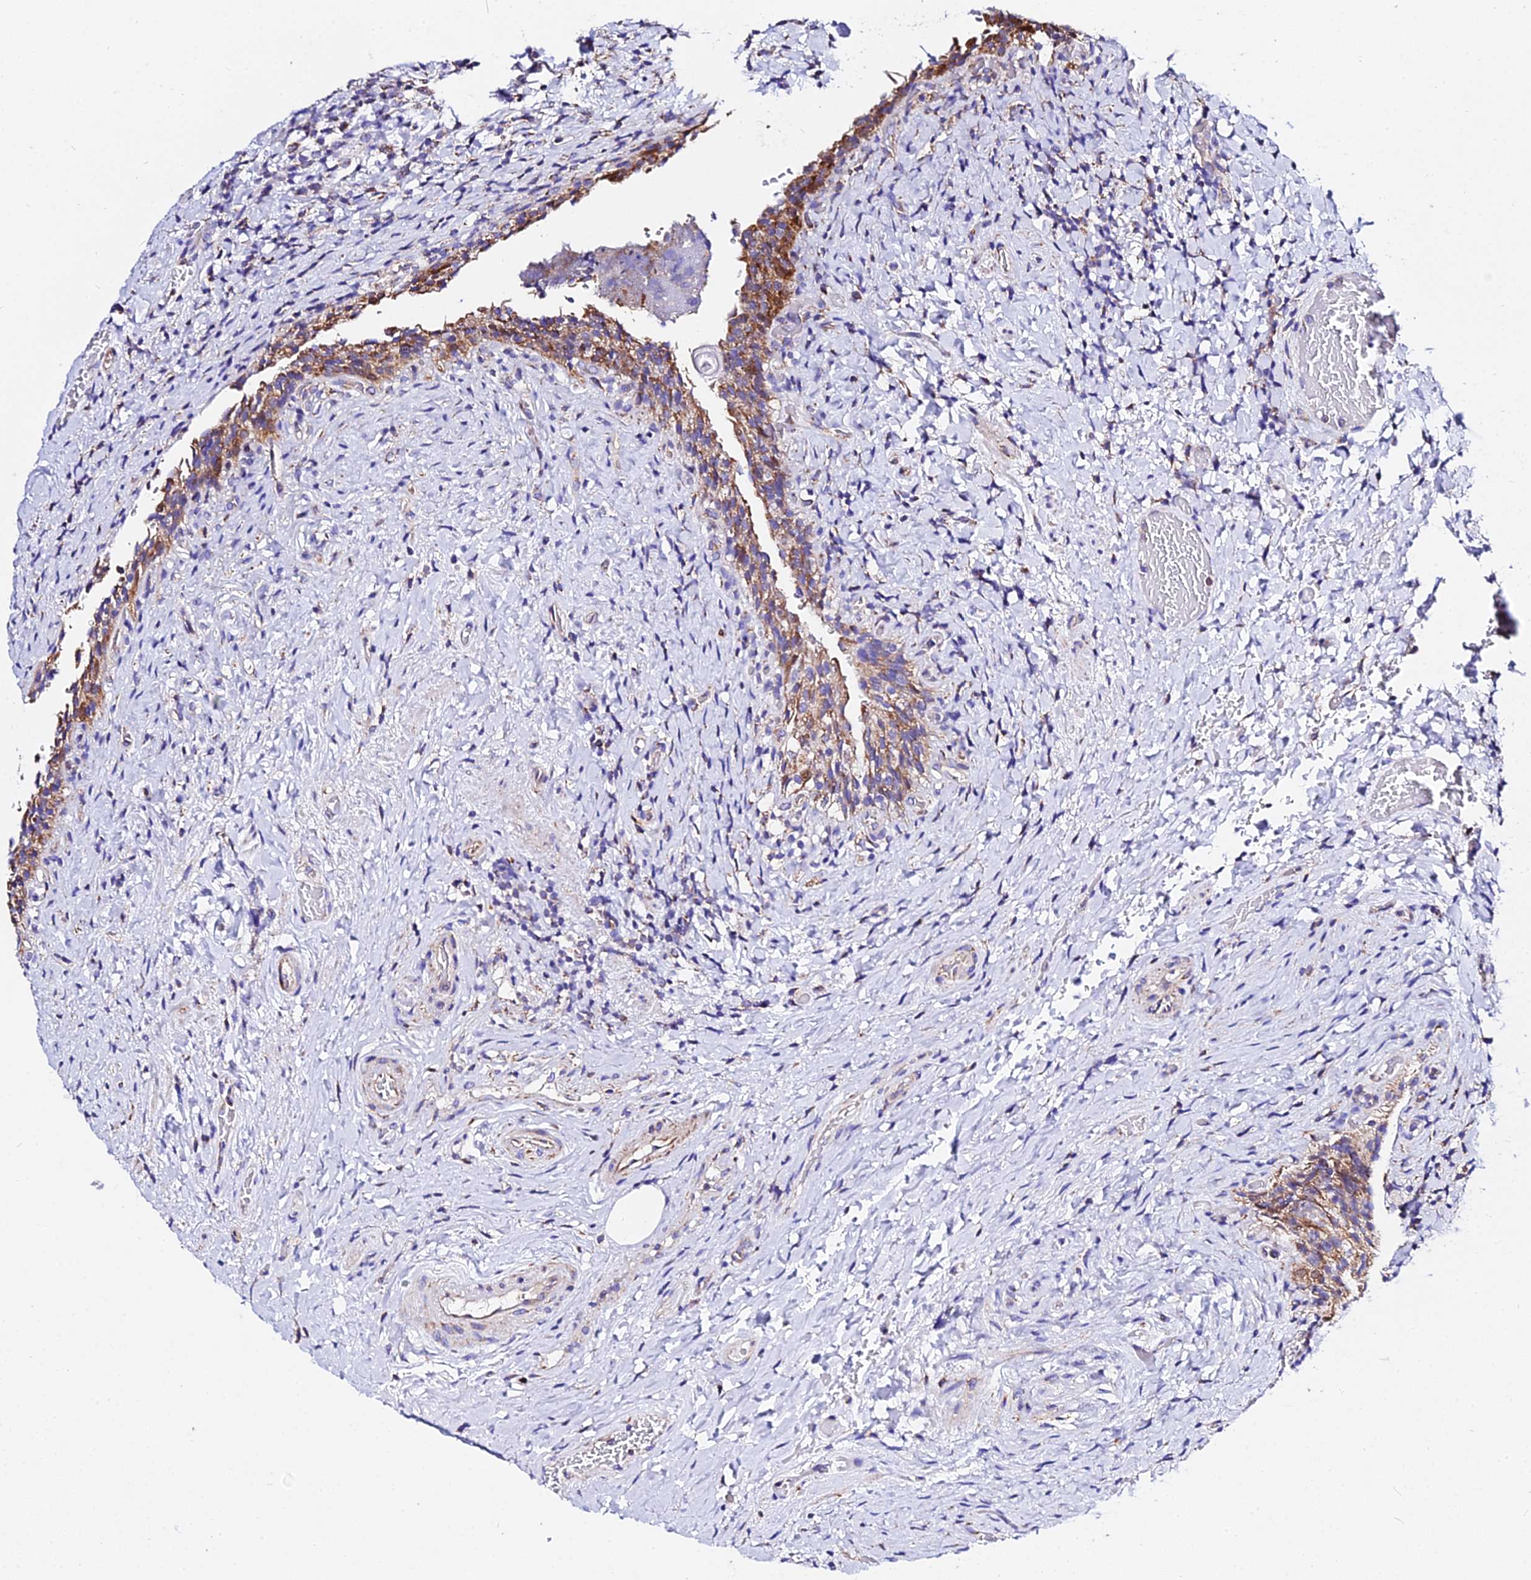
{"staining": {"intensity": "moderate", "quantity": ">75%", "location": "cytoplasmic/membranous"}, "tissue": "urinary bladder", "cell_type": "Urothelial cells", "image_type": "normal", "snomed": [{"axis": "morphology", "description": "Normal tissue, NOS"}, {"axis": "morphology", "description": "Inflammation, NOS"}, {"axis": "topography", "description": "Urinary bladder"}], "caption": "Immunohistochemical staining of normal urinary bladder exhibits >75% levels of moderate cytoplasmic/membranous protein staining in approximately >75% of urothelial cells.", "gene": "ZNF573", "patient": {"sex": "male", "age": 64}}